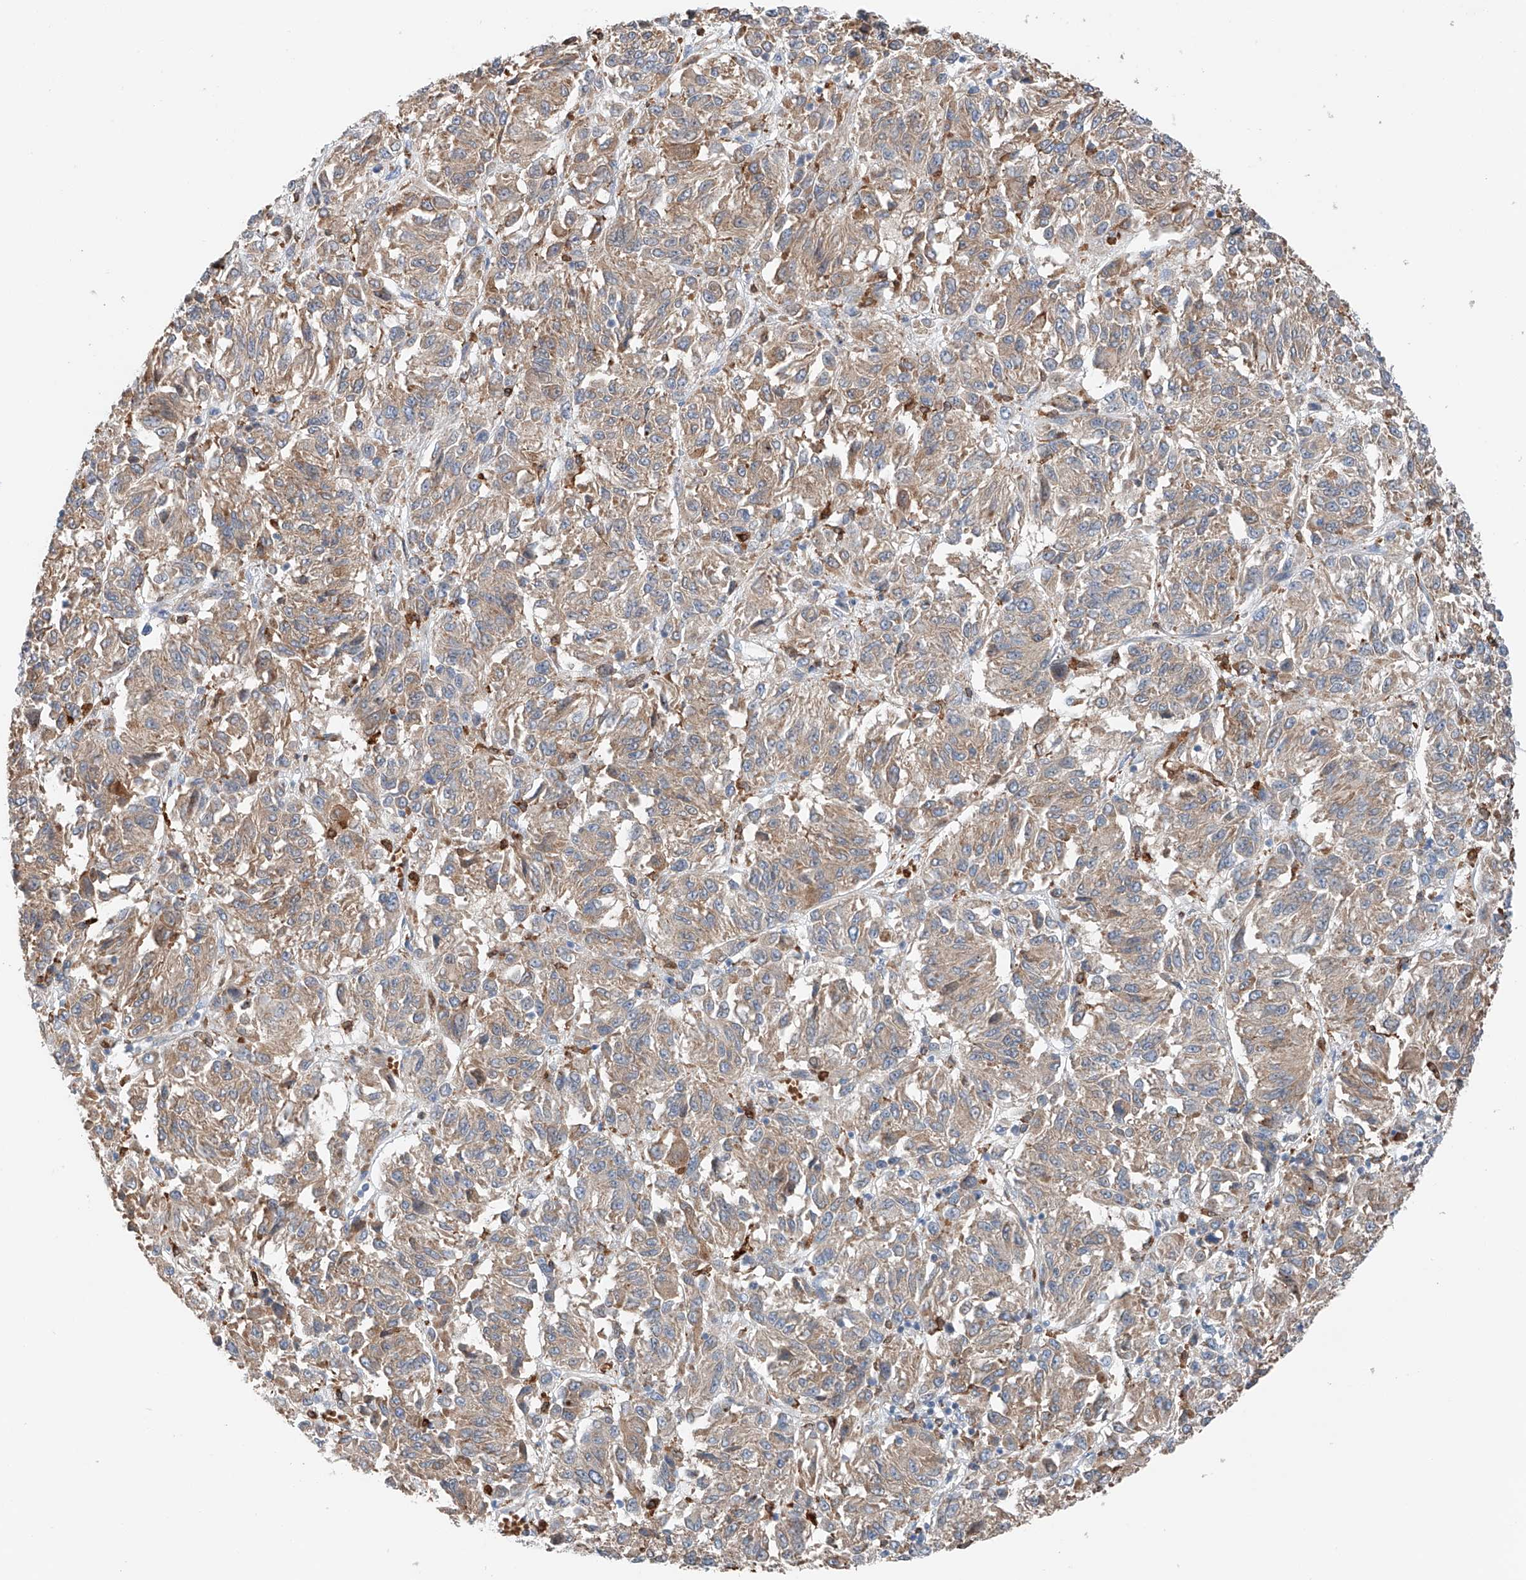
{"staining": {"intensity": "moderate", "quantity": "25%-75%", "location": "cytoplasmic/membranous"}, "tissue": "melanoma", "cell_type": "Tumor cells", "image_type": "cancer", "snomed": [{"axis": "morphology", "description": "Malignant melanoma, Metastatic site"}, {"axis": "topography", "description": "Lung"}], "caption": "A high-resolution photomicrograph shows IHC staining of malignant melanoma (metastatic site), which shows moderate cytoplasmic/membranous staining in about 25%-75% of tumor cells. The protein of interest is shown in brown color, while the nuclei are stained blue.", "gene": "TBXAS1", "patient": {"sex": "male", "age": 64}}